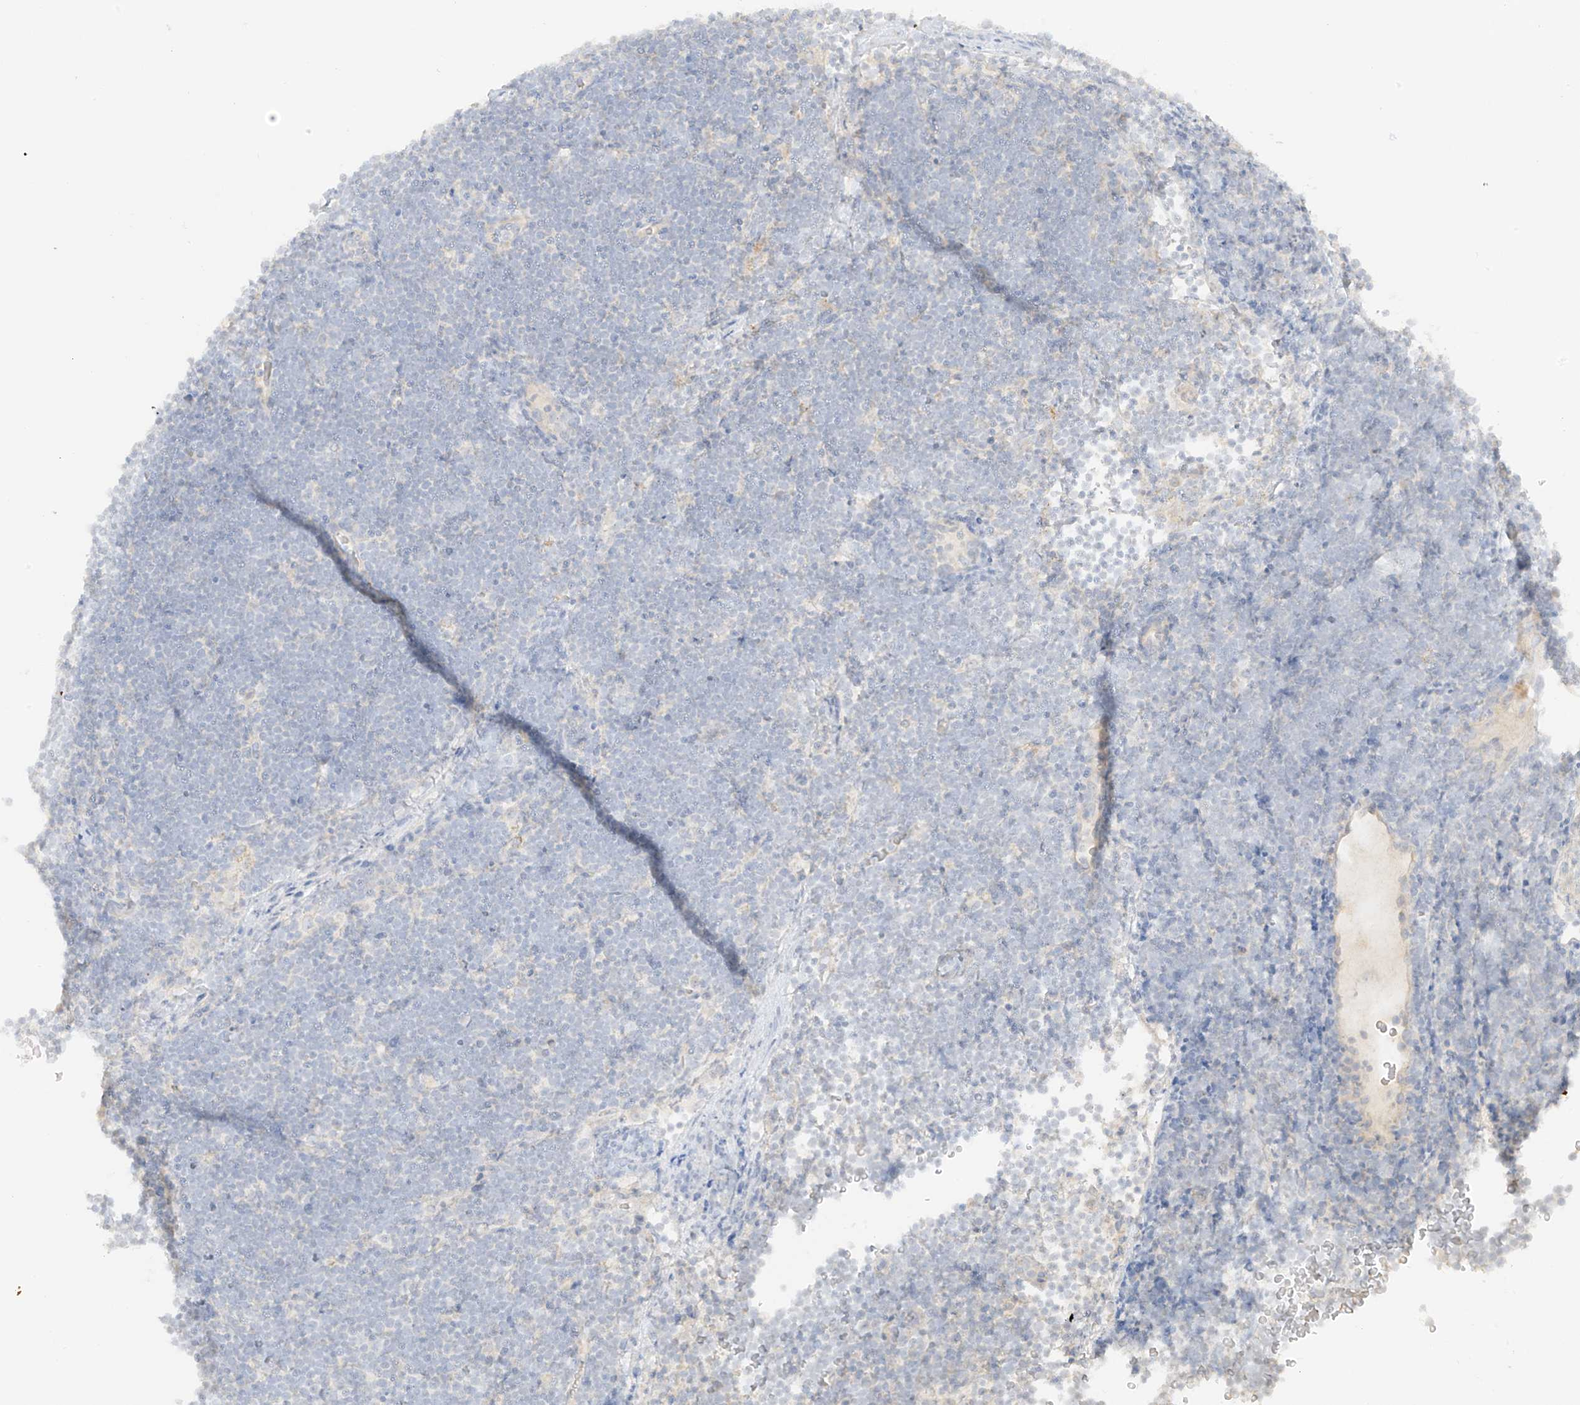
{"staining": {"intensity": "negative", "quantity": "none", "location": "none"}, "tissue": "lymphoma", "cell_type": "Tumor cells", "image_type": "cancer", "snomed": [{"axis": "morphology", "description": "Malignant lymphoma, non-Hodgkin's type, High grade"}, {"axis": "topography", "description": "Lymph node"}], "caption": "The photomicrograph reveals no significant positivity in tumor cells of high-grade malignant lymphoma, non-Hodgkin's type.", "gene": "ZBTB41", "patient": {"sex": "male", "age": 13}}